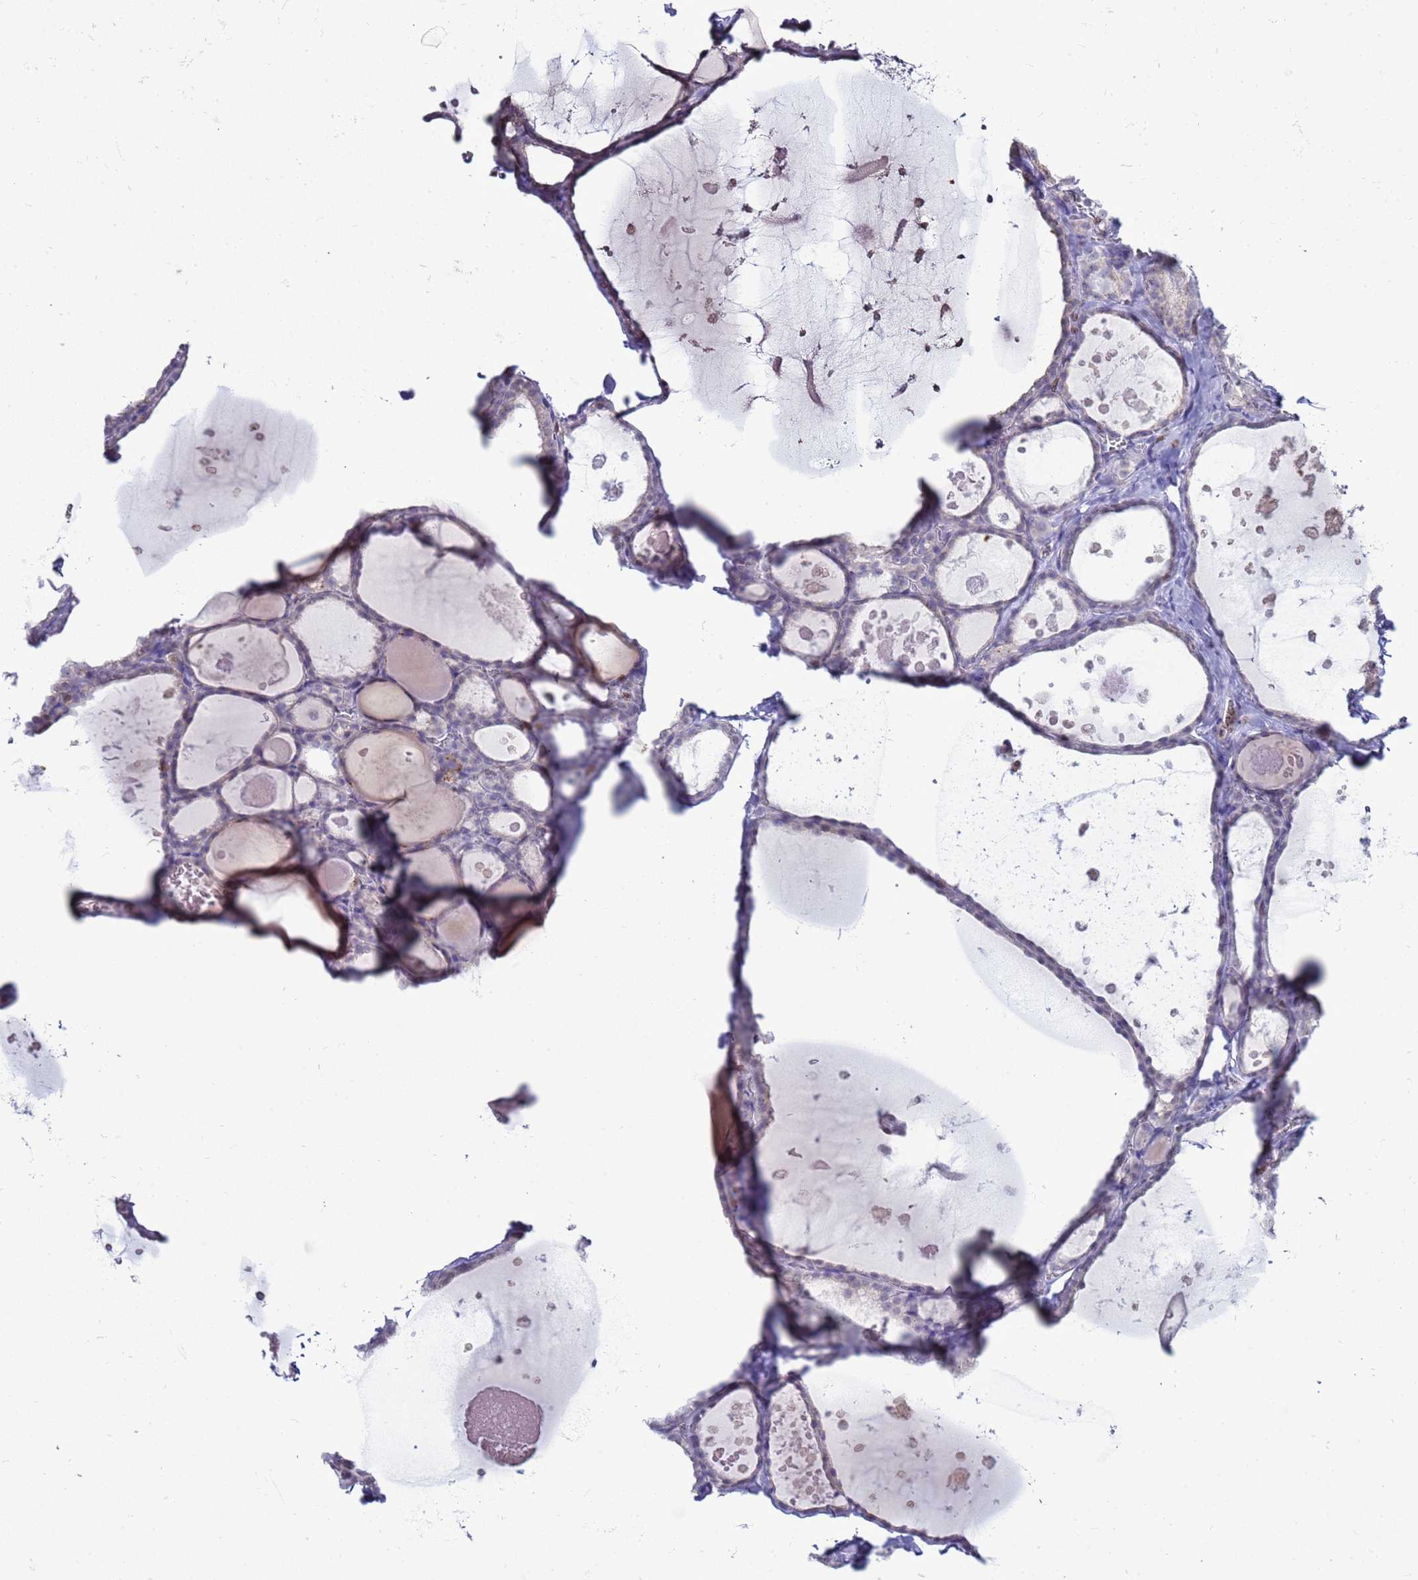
{"staining": {"intensity": "weak", "quantity": "<25%", "location": "nuclear"}, "tissue": "thyroid gland", "cell_type": "Glandular cells", "image_type": "normal", "snomed": [{"axis": "morphology", "description": "Normal tissue, NOS"}, {"axis": "topography", "description": "Thyroid gland"}], "caption": "Thyroid gland stained for a protein using immunohistochemistry (IHC) shows no staining glandular cells.", "gene": "DHX37", "patient": {"sex": "male", "age": 56}}